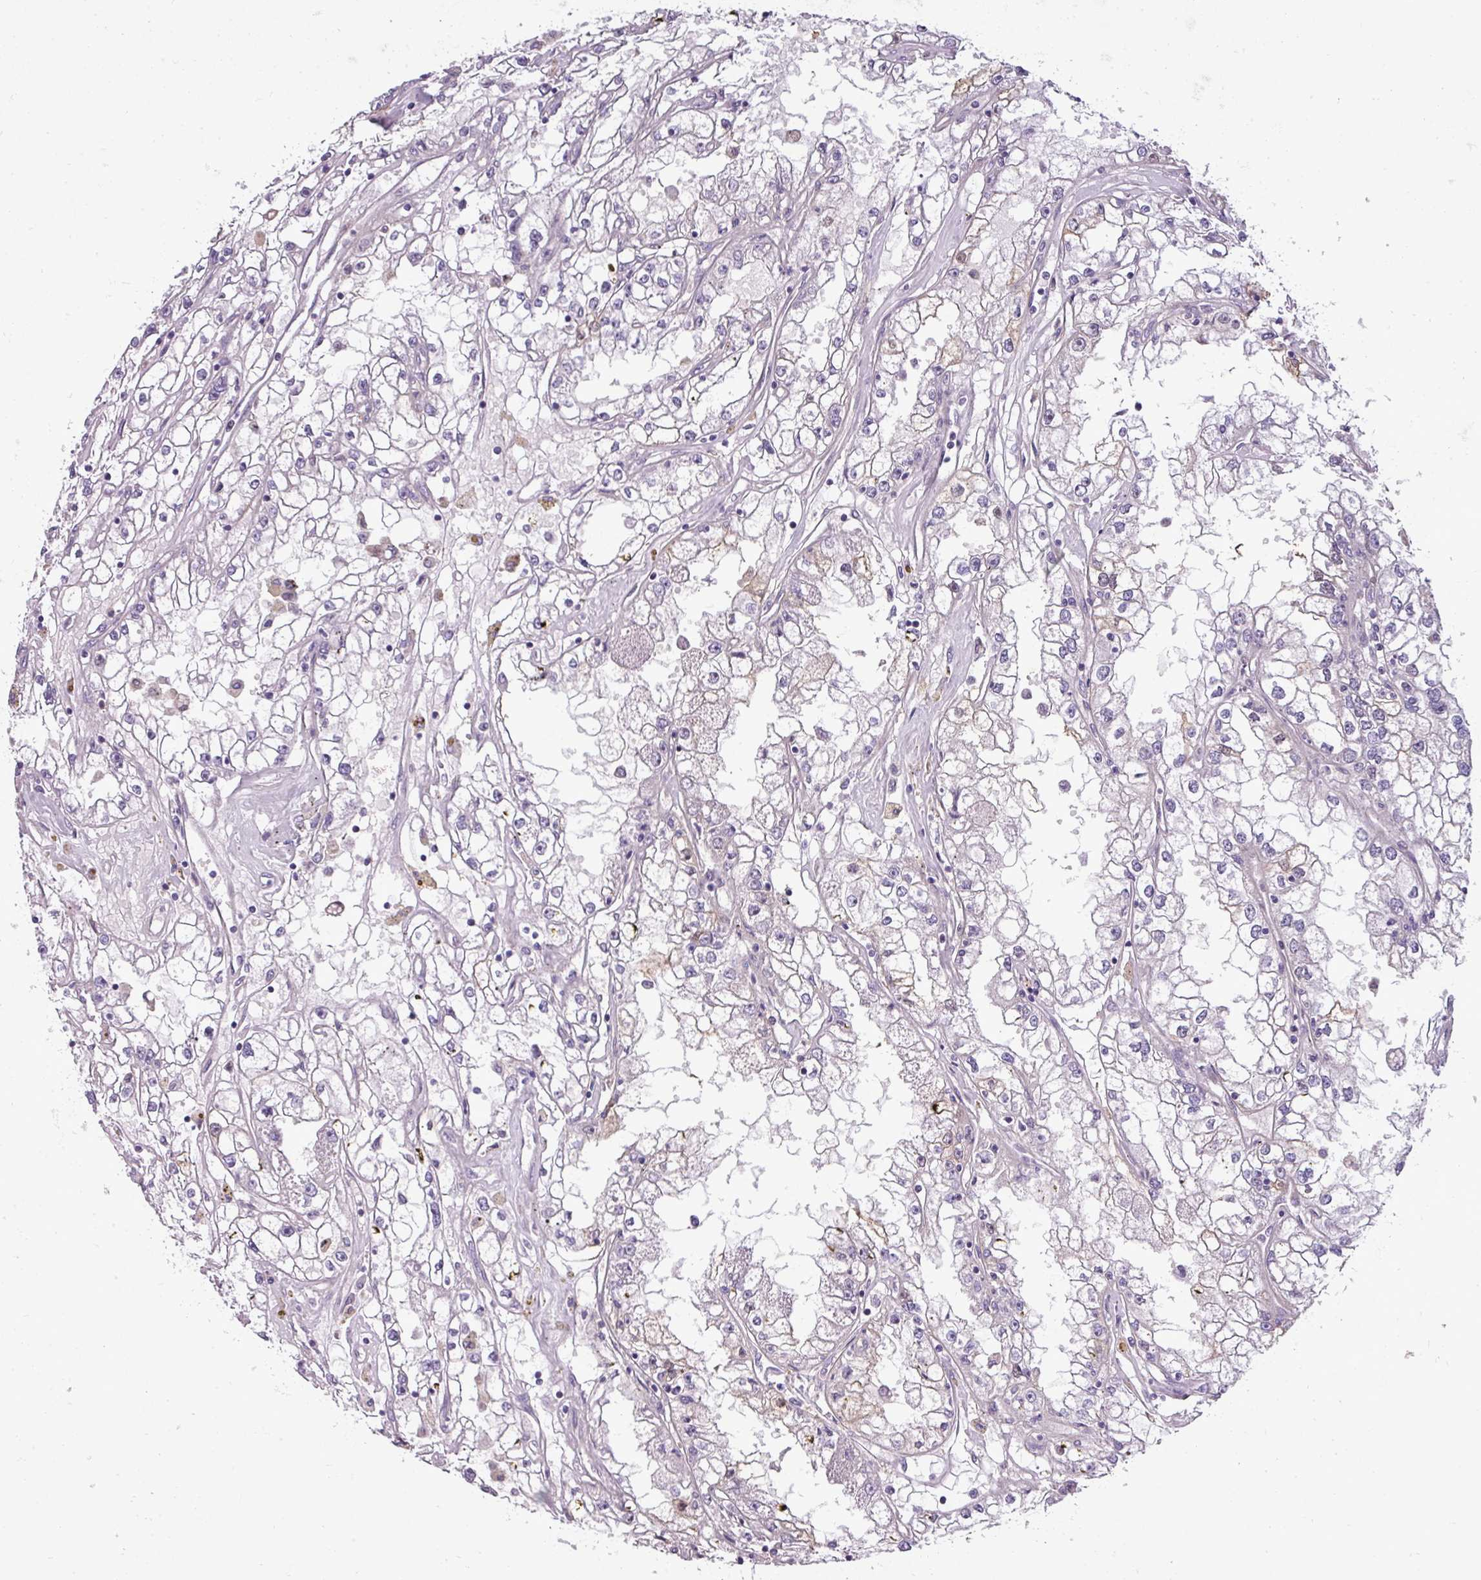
{"staining": {"intensity": "negative", "quantity": "none", "location": "none"}, "tissue": "renal cancer", "cell_type": "Tumor cells", "image_type": "cancer", "snomed": [{"axis": "morphology", "description": "Adenocarcinoma, NOS"}, {"axis": "topography", "description": "Kidney"}], "caption": "This is an immunohistochemistry image of human renal cancer. There is no positivity in tumor cells.", "gene": "DNAAF9", "patient": {"sex": "male", "age": 56}}